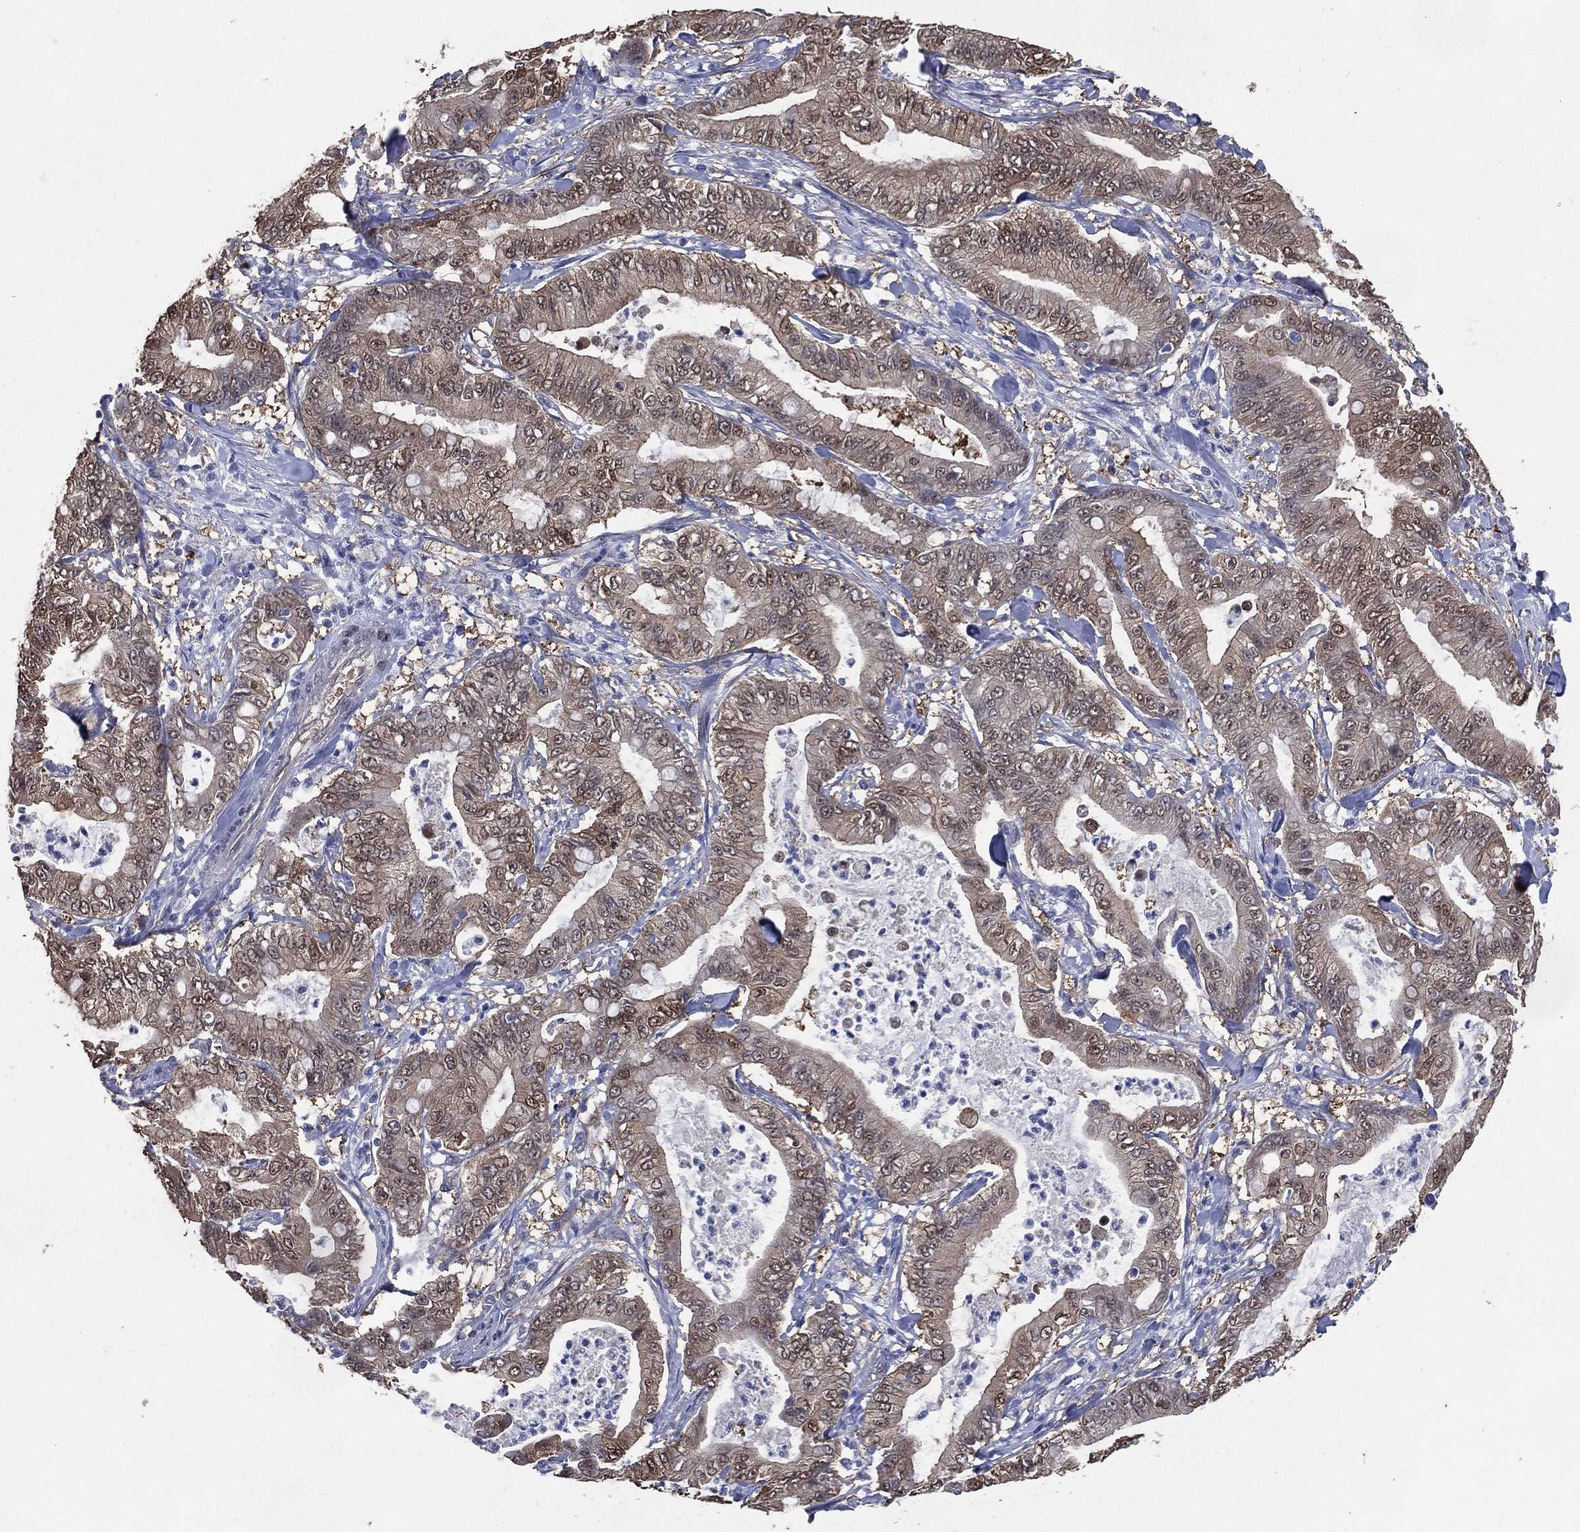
{"staining": {"intensity": "weak", "quantity": "<25%", "location": "cytoplasmic/membranous"}, "tissue": "pancreatic cancer", "cell_type": "Tumor cells", "image_type": "cancer", "snomed": [{"axis": "morphology", "description": "Adenocarcinoma, NOS"}, {"axis": "topography", "description": "Pancreas"}], "caption": "Immunohistochemical staining of human adenocarcinoma (pancreatic) exhibits no significant positivity in tumor cells.", "gene": "AK1", "patient": {"sex": "male", "age": 71}}